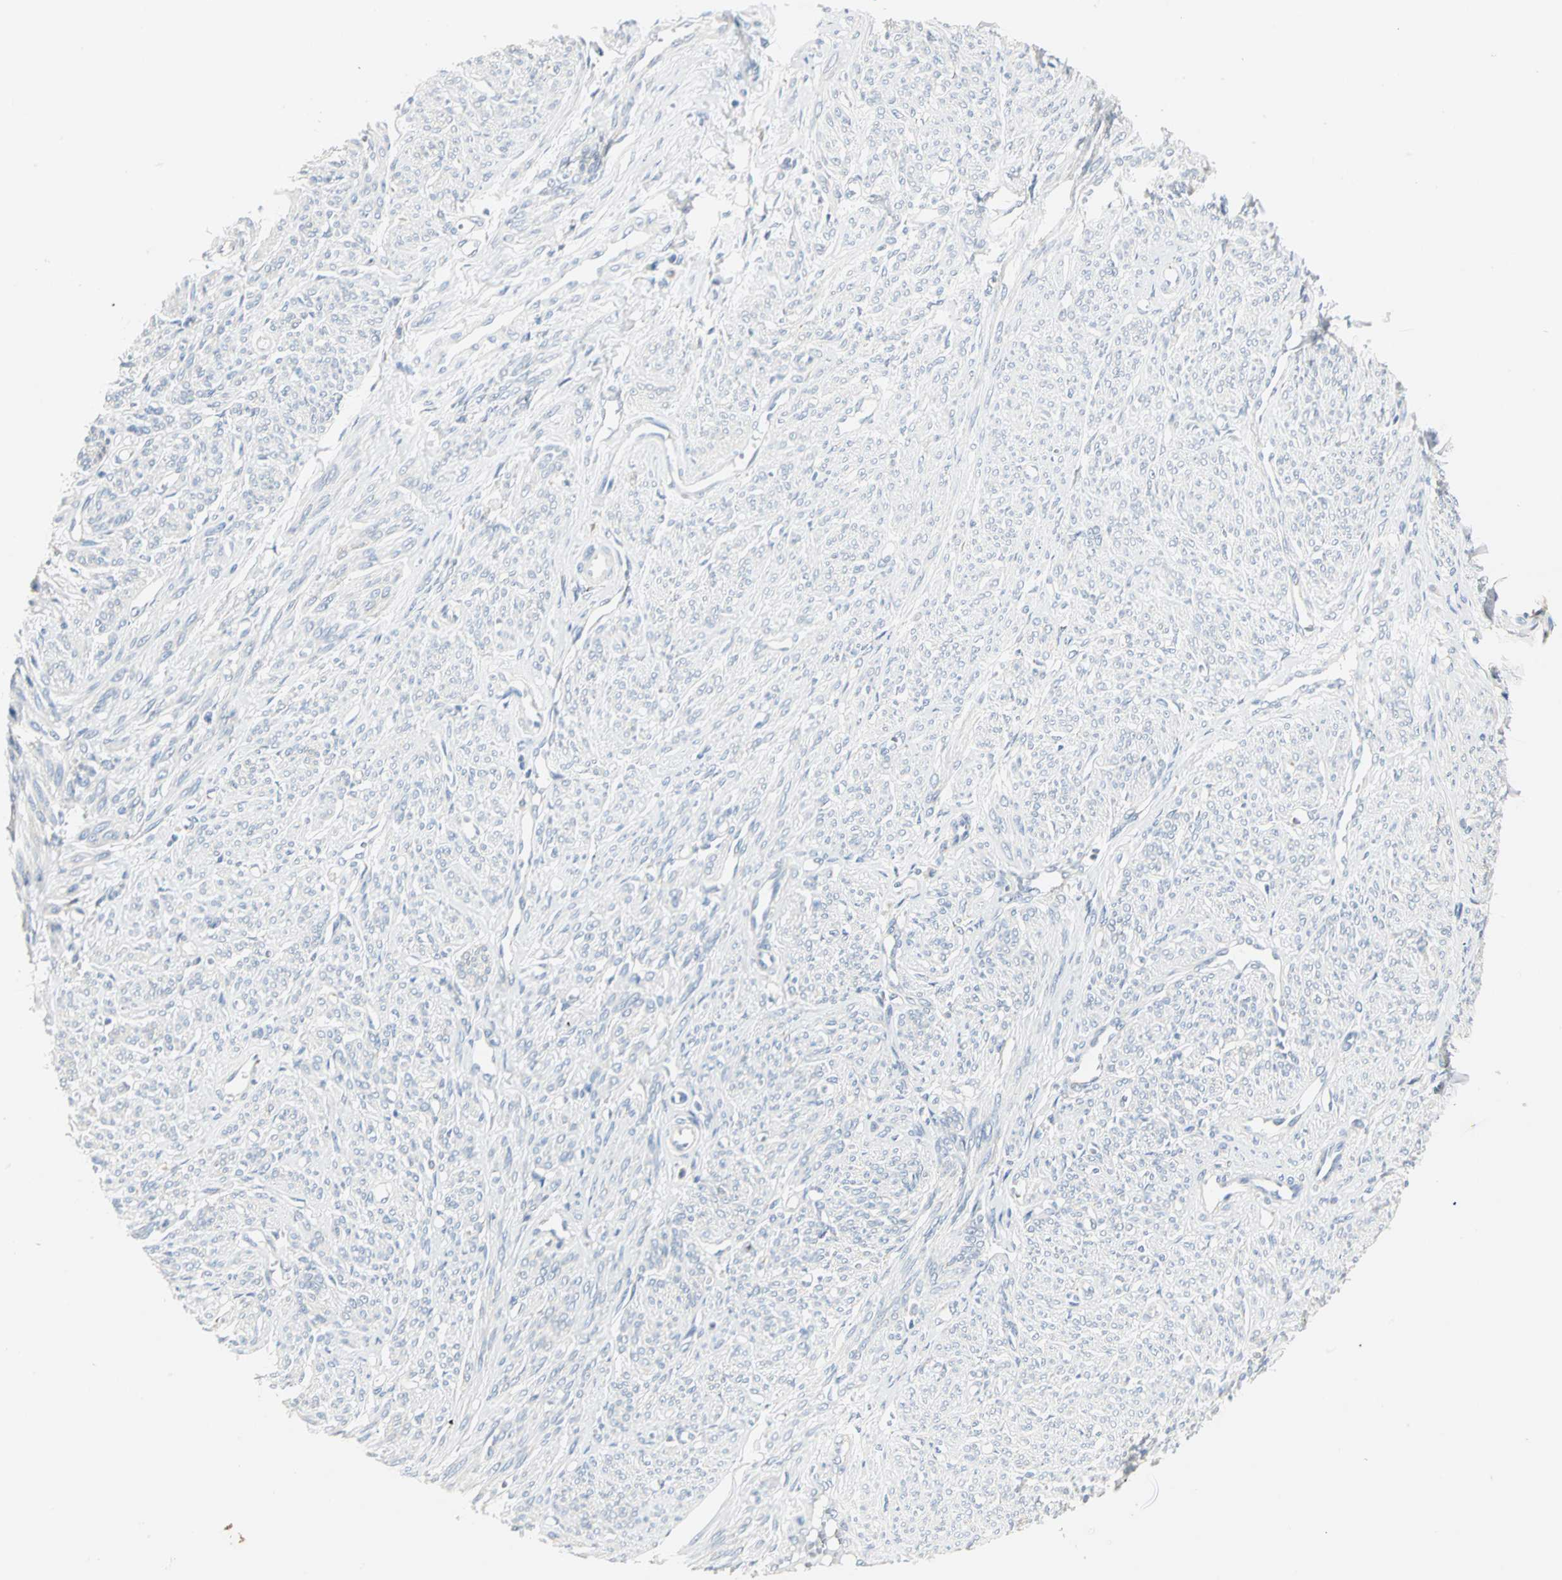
{"staining": {"intensity": "negative", "quantity": "none", "location": "none"}, "tissue": "smooth muscle", "cell_type": "Smooth muscle cells", "image_type": "normal", "snomed": [{"axis": "morphology", "description": "Normal tissue, NOS"}, {"axis": "topography", "description": "Smooth muscle"}], "caption": "This is a photomicrograph of IHC staining of normal smooth muscle, which shows no positivity in smooth muscle cells. (DAB (3,3'-diaminobenzidine) immunohistochemistry, high magnification).", "gene": "B3GNT2", "patient": {"sex": "female", "age": 65}}